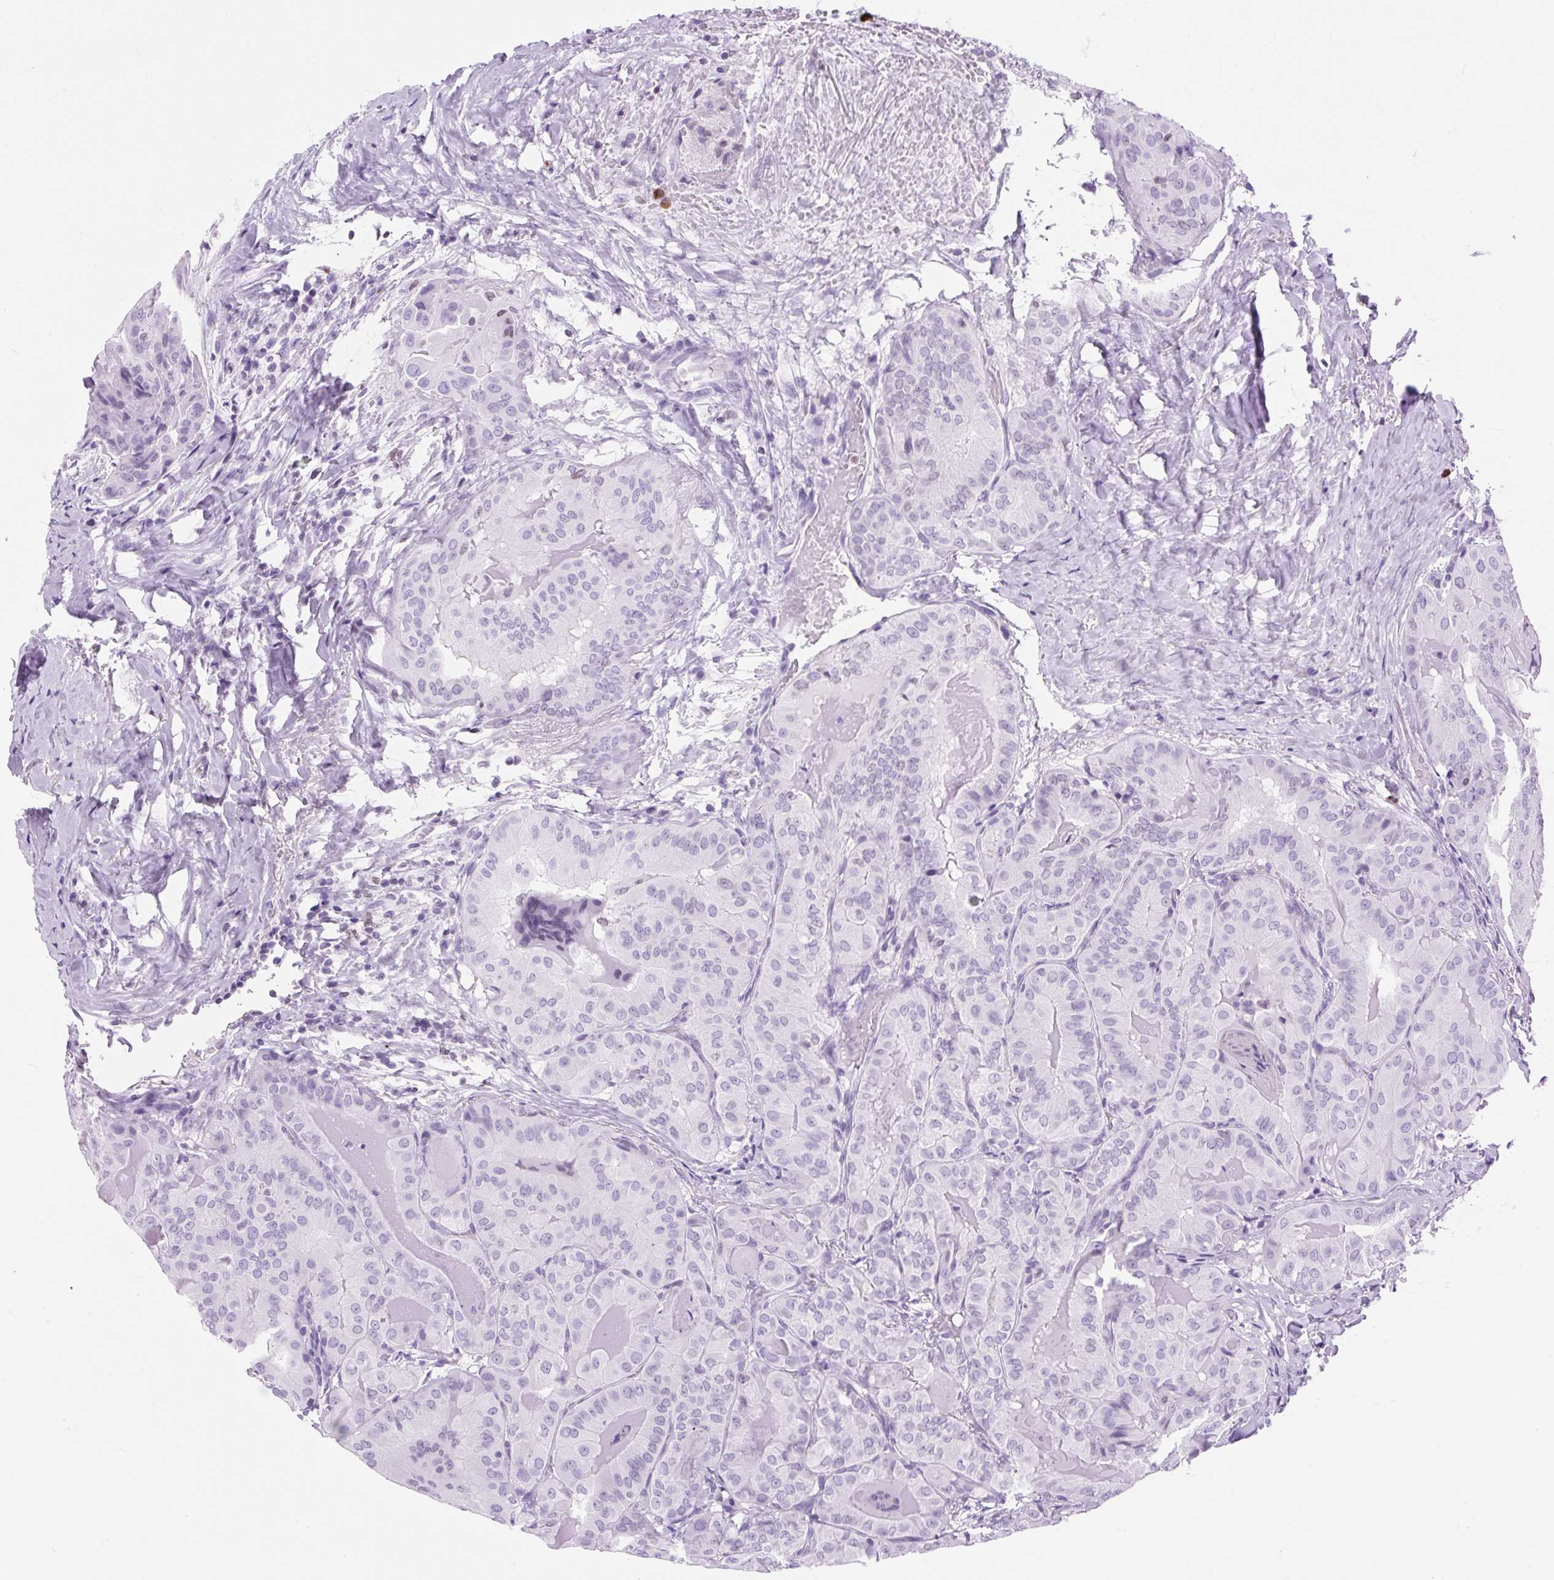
{"staining": {"intensity": "negative", "quantity": "none", "location": "none"}, "tissue": "thyroid cancer", "cell_type": "Tumor cells", "image_type": "cancer", "snomed": [{"axis": "morphology", "description": "Papillary adenocarcinoma, NOS"}, {"axis": "topography", "description": "Thyroid gland"}], "caption": "Immunohistochemistry (IHC) image of human thyroid cancer (papillary adenocarcinoma) stained for a protein (brown), which displays no staining in tumor cells.", "gene": "VPREB1", "patient": {"sex": "female", "age": 68}}